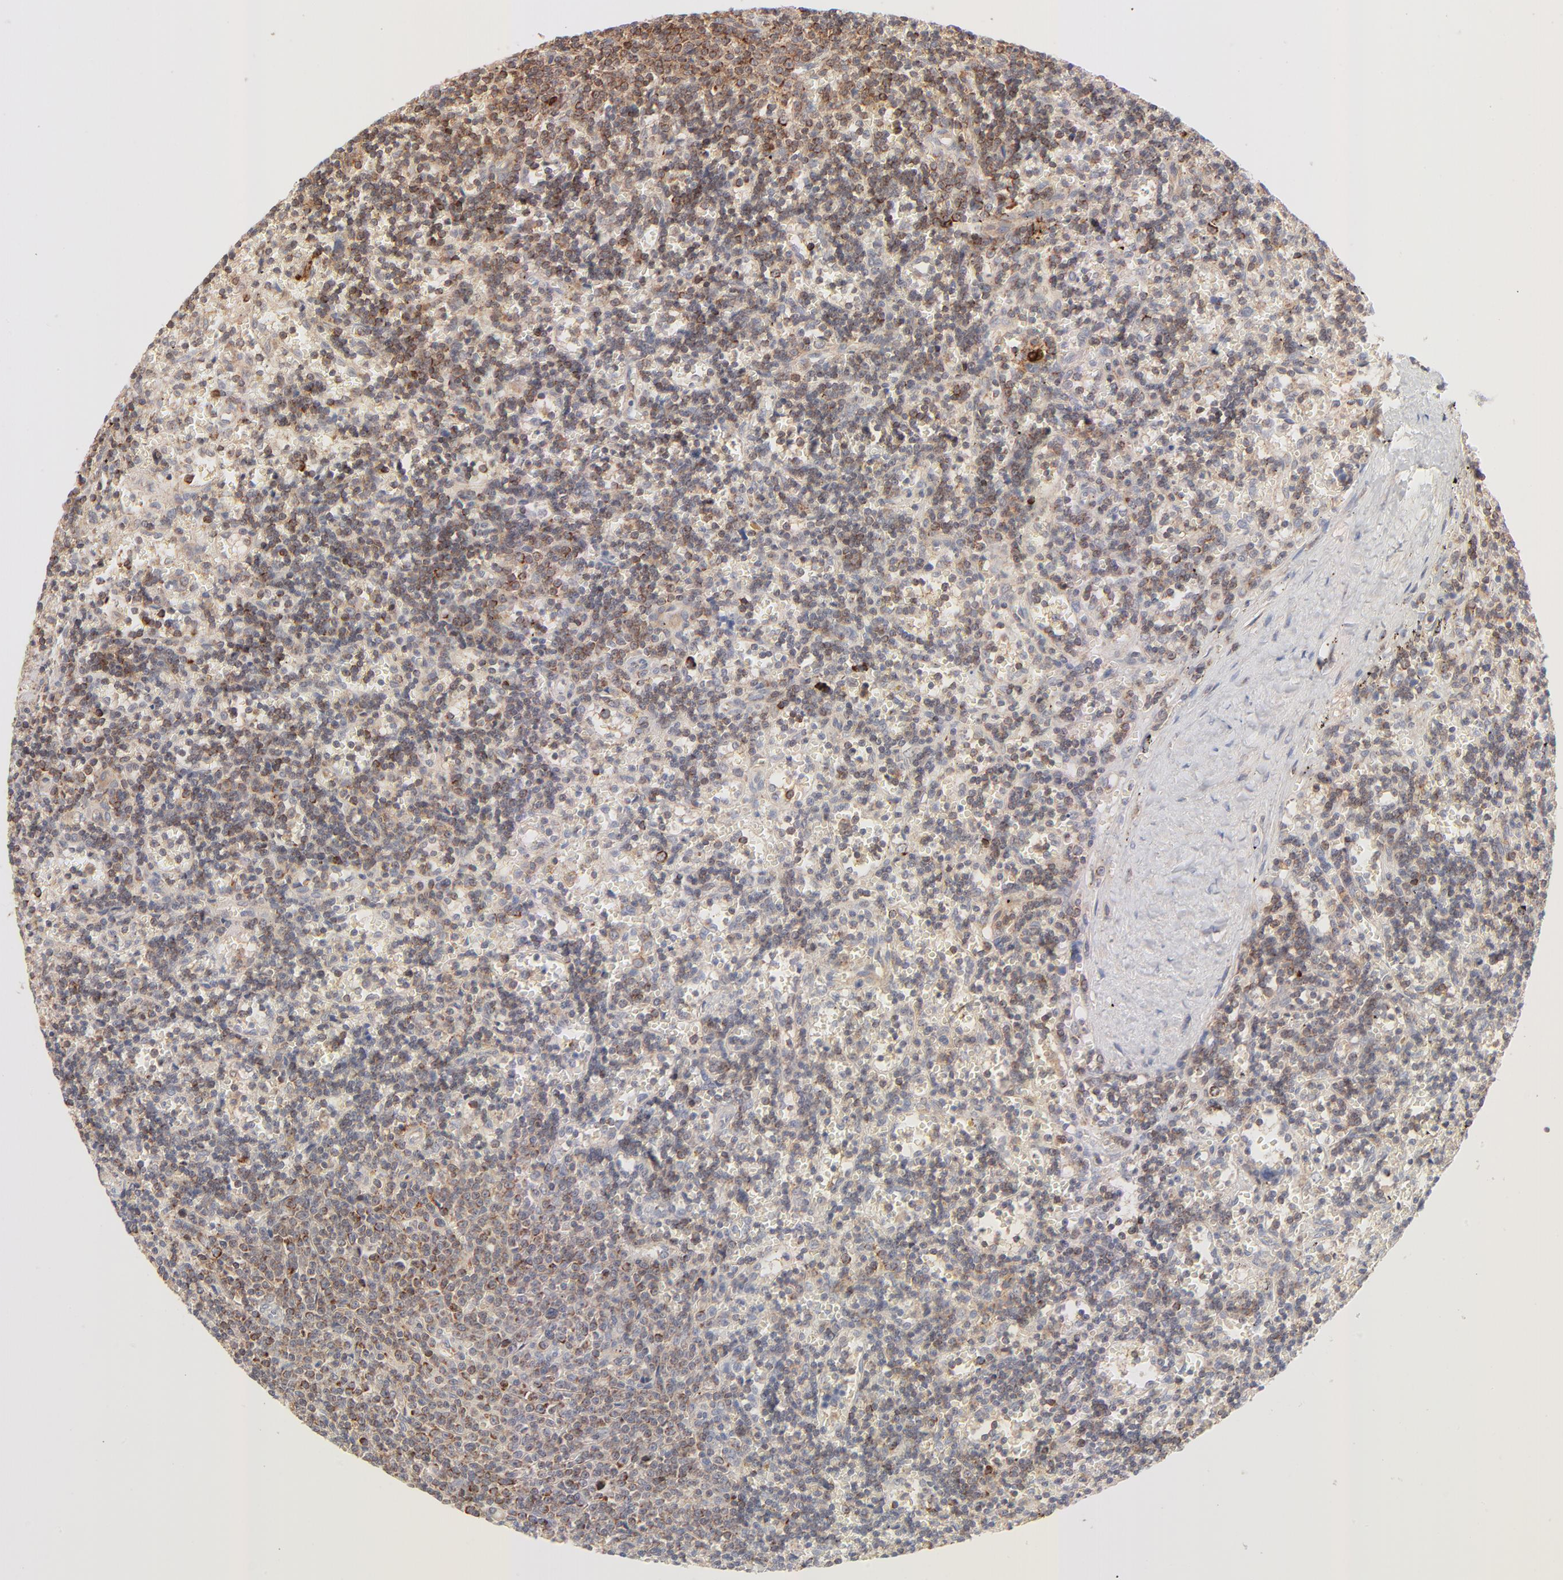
{"staining": {"intensity": "moderate", "quantity": "<25%", "location": "cytoplasmic/membranous"}, "tissue": "lymphoma", "cell_type": "Tumor cells", "image_type": "cancer", "snomed": [{"axis": "morphology", "description": "Malignant lymphoma, non-Hodgkin's type, Low grade"}, {"axis": "topography", "description": "Spleen"}], "caption": "Immunohistochemical staining of lymphoma displays low levels of moderate cytoplasmic/membranous protein positivity in about <25% of tumor cells.", "gene": "CSPG4", "patient": {"sex": "male", "age": 60}}